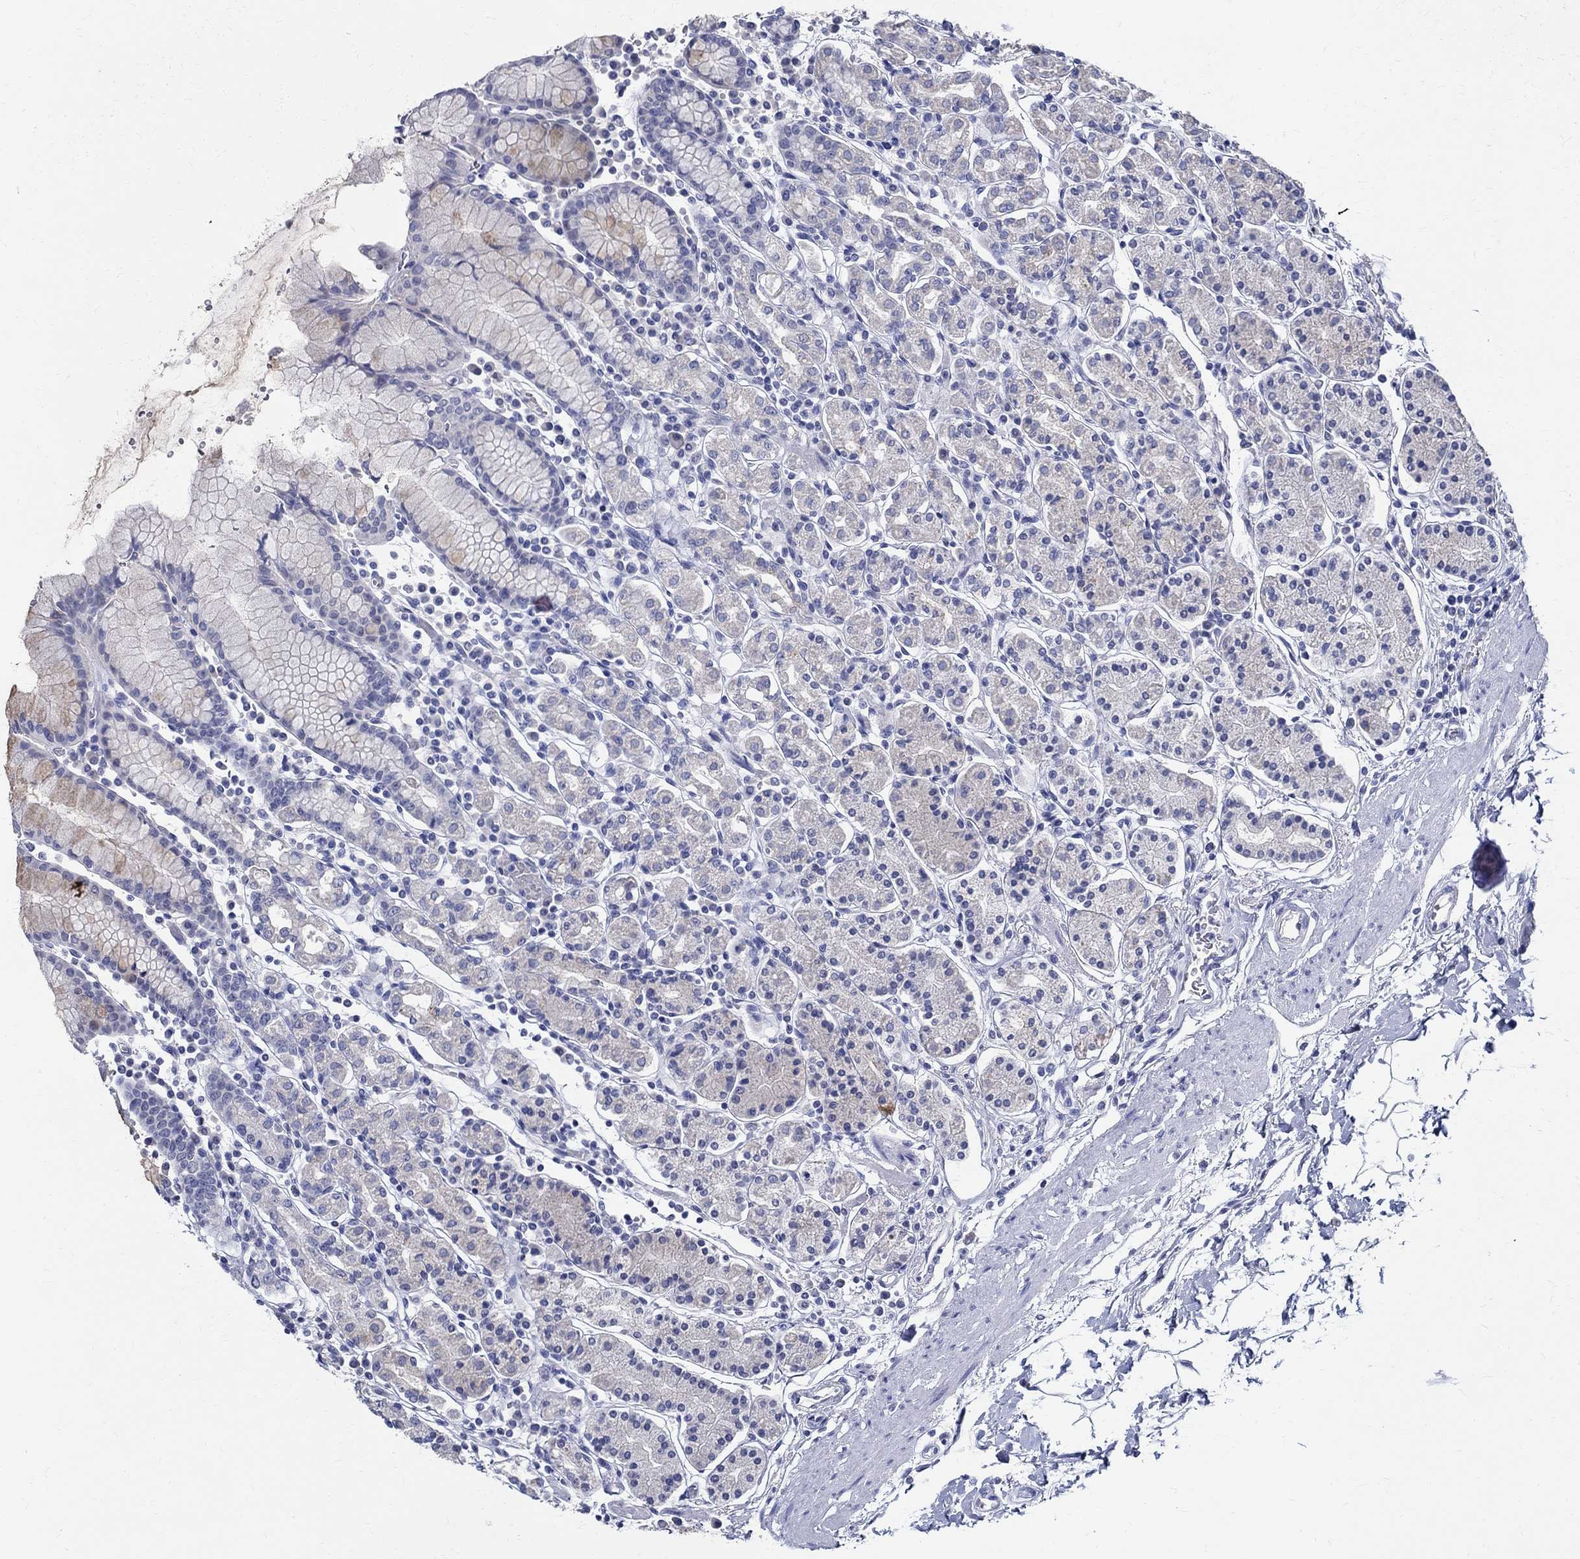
{"staining": {"intensity": "negative", "quantity": "none", "location": "none"}, "tissue": "stomach", "cell_type": "Glandular cells", "image_type": "normal", "snomed": [{"axis": "morphology", "description": "Normal tissue, NOS"}, {"axis": "topography", "description": "Stomach, upper"}, {"axis": "topography", "description": "Stomach"}], "caption": "This is an immunohistochemistry (IHC) histopathology image of unremarkable stomach. There is no expression in glandular cells.", "gene": "CETN1", "patient": {"sex": "male", "age": 62}}